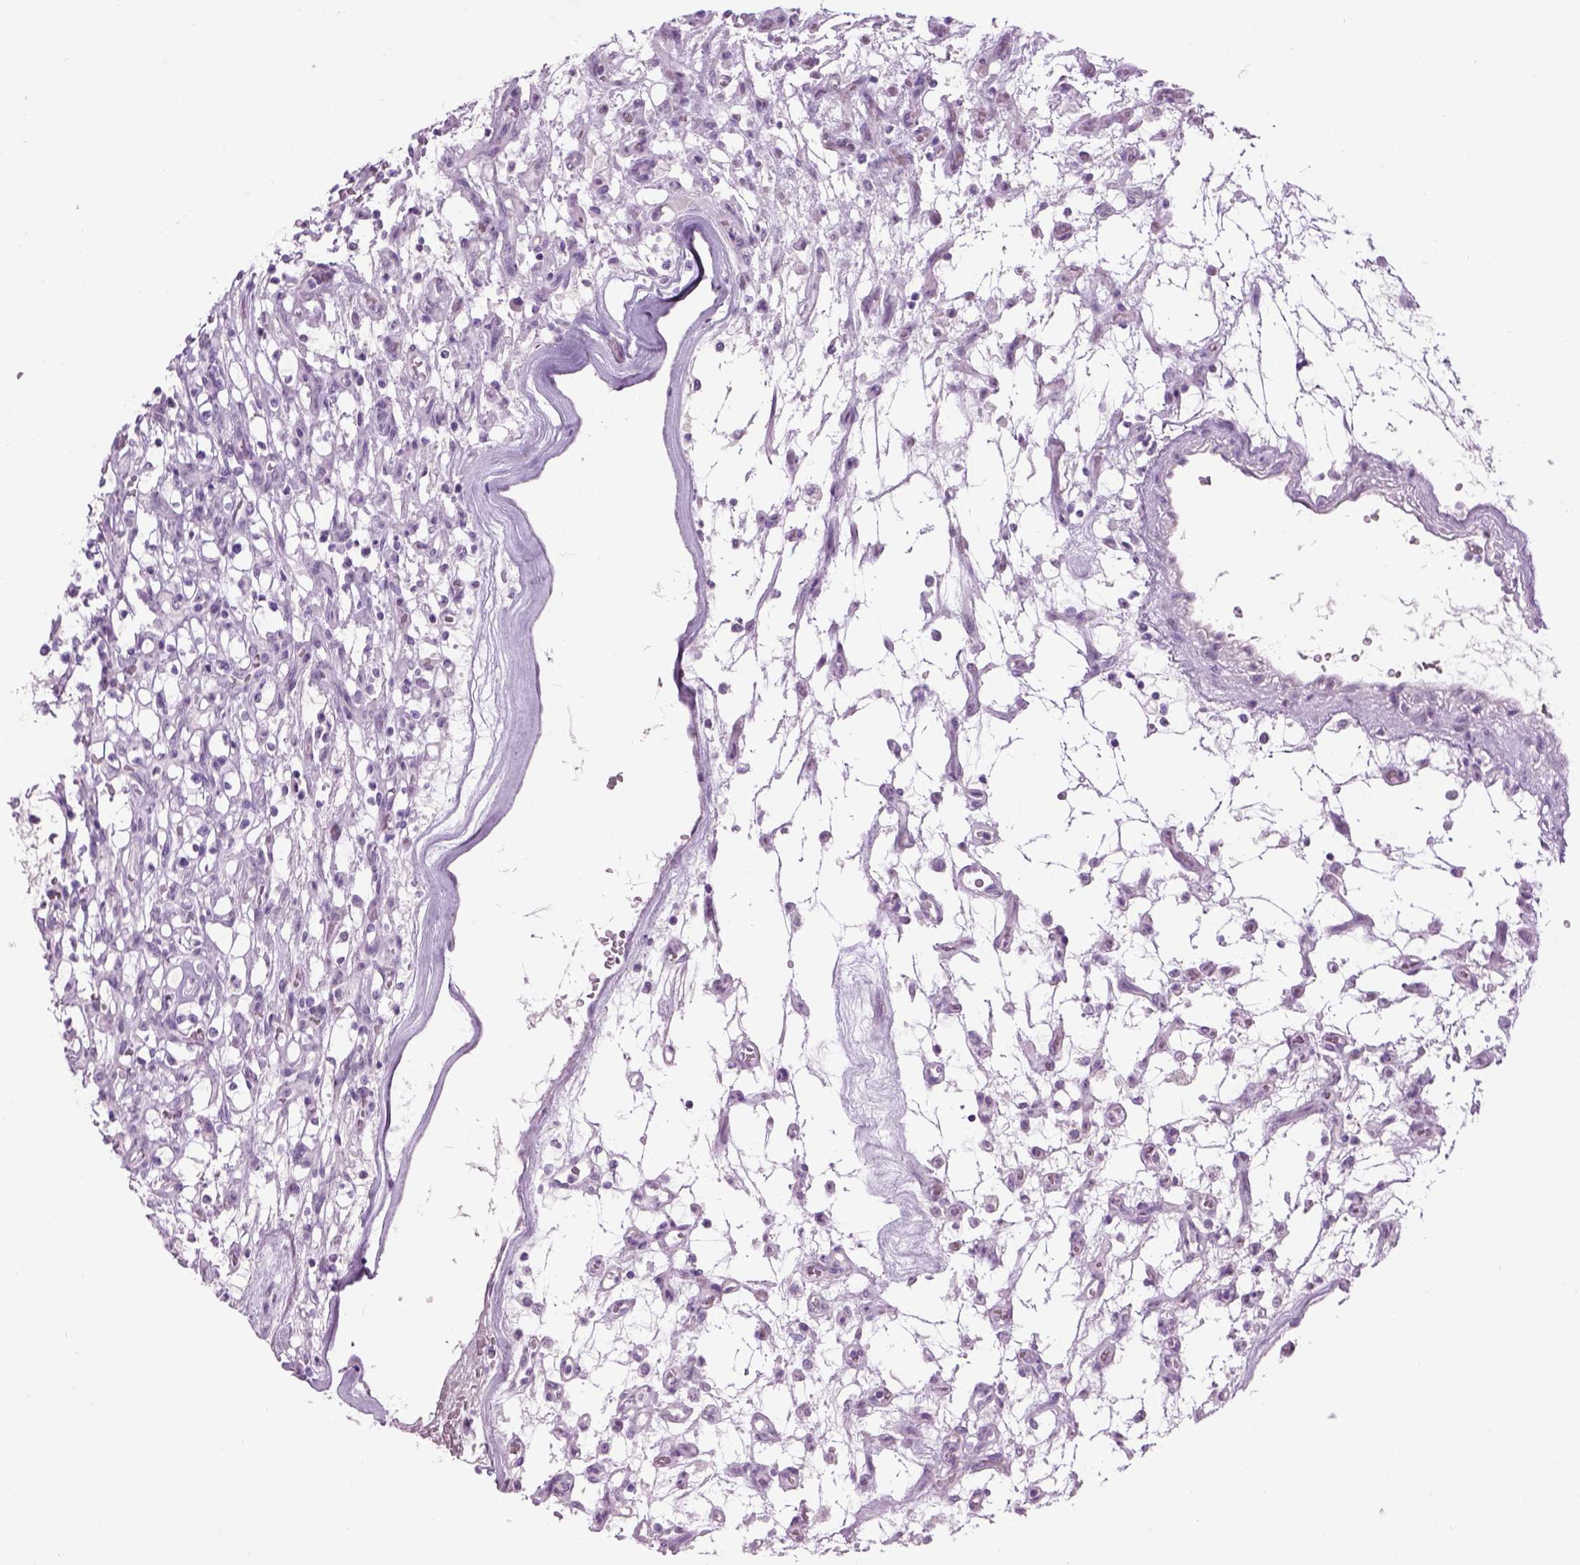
{"staining": {"intensity": "negative", "quantity": "none", "location": "none"}, "tissue": "renal cancer", "cell_type": "Tumor cells", "image_type": "cancer", "snomed": [{"axis": "morphology", "description": "Adenocarcinoma, NOS"}, {"axis": "topography", "description": "Kidney"}], "caption": "High magnification brightfield microscopy of renal cancer stained with DAB (3,3'-diaminobenzidine) (brown) and counterstained with hematoxylin (blue): tumor cells show no significant positivity.", "gene": "GABRB2", "patient": {"sex": "female", "age": 69}}